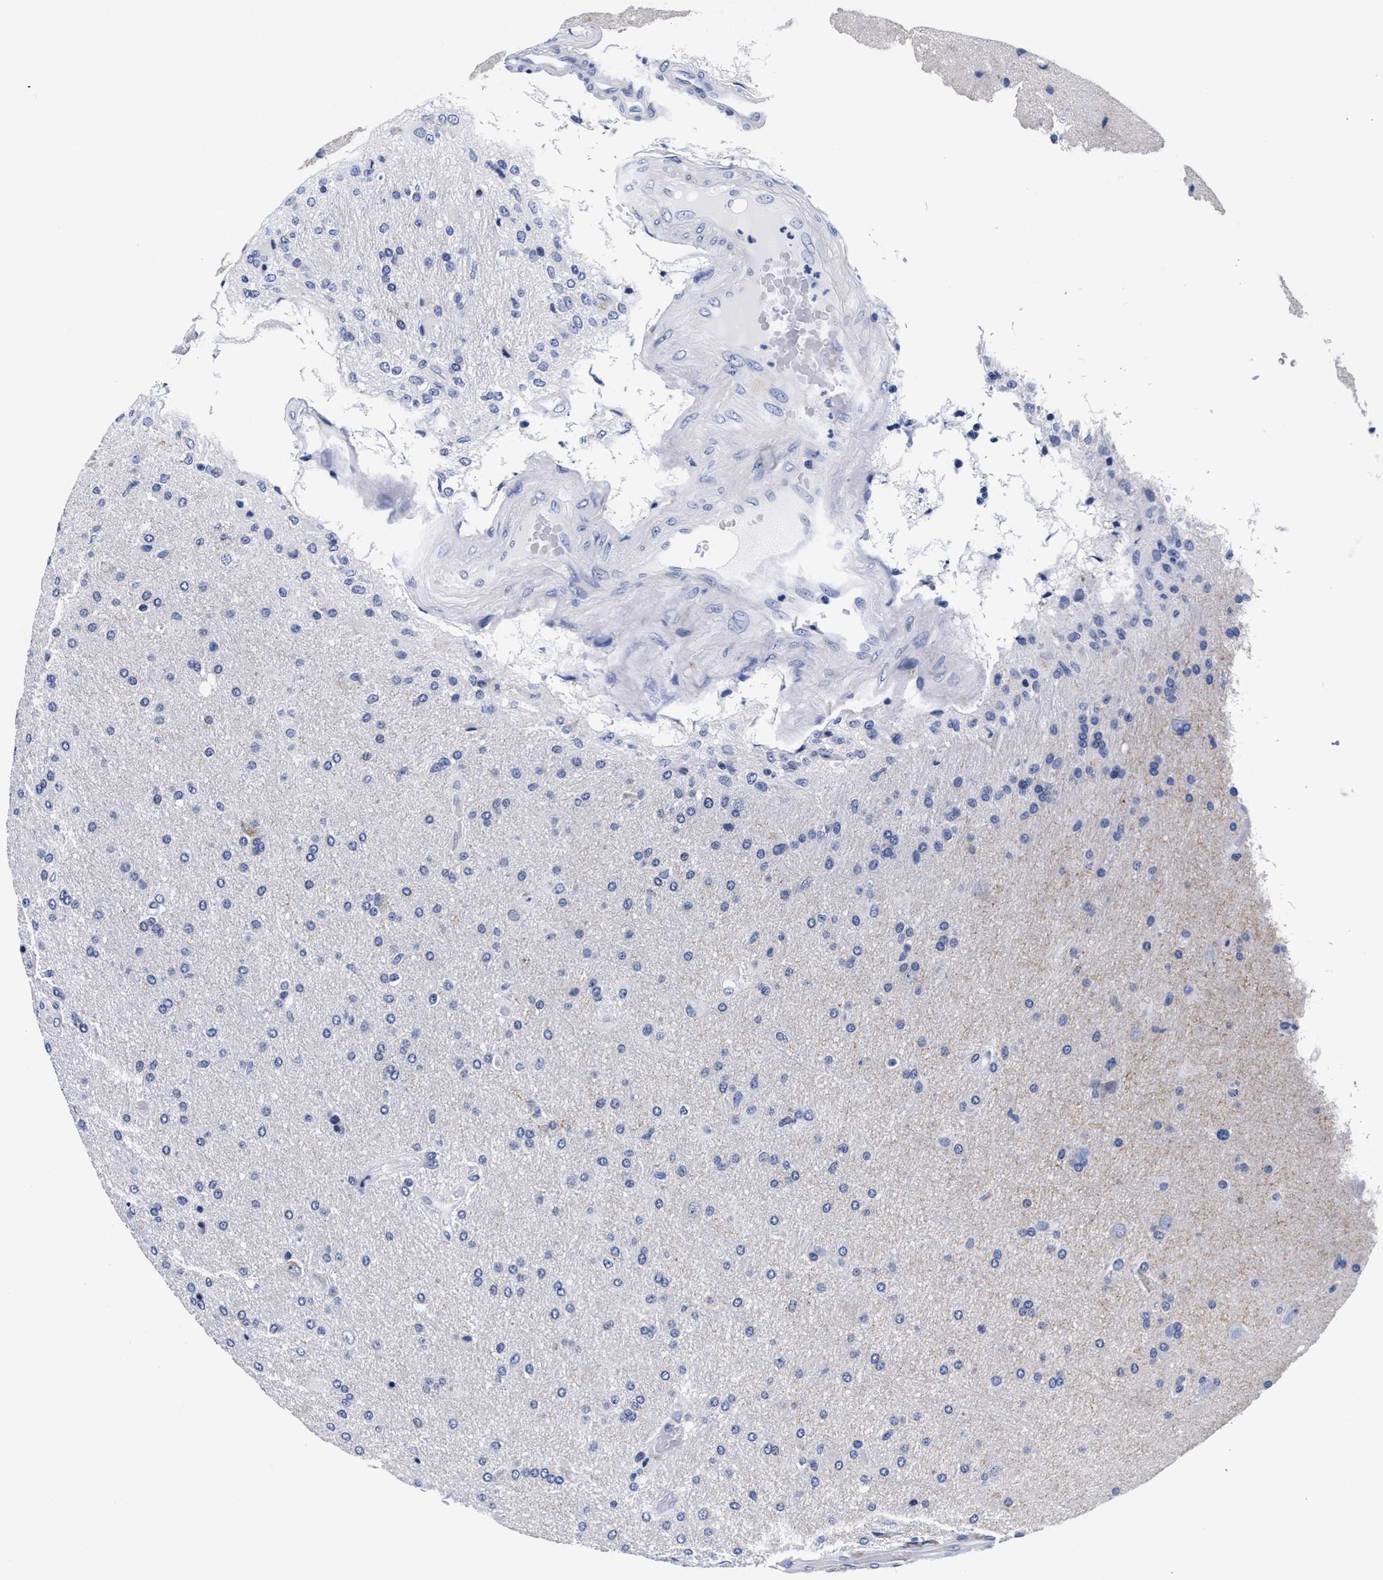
{"staining": {"intensity": "negative", "quantity": "none", "location": "none"}, "tissue": "glioma", "cell_type": "Tumor cells", "image_type": "cancer", "snomed": [{"axis": "morphology", "description": "Glioma, malignant, High grade"}, {"axis": "topography", "description": "Brain"}], "caption": "Immunohistochemistry (IHC) histopathology image of glioma stained for a protein (brown), which displays no staining in tumor cells. (Immunohistochemistry, brightfield microscopy, high magnification).", "gene": "RAB3B", "patient": {"sex": "male", "age": 72}}